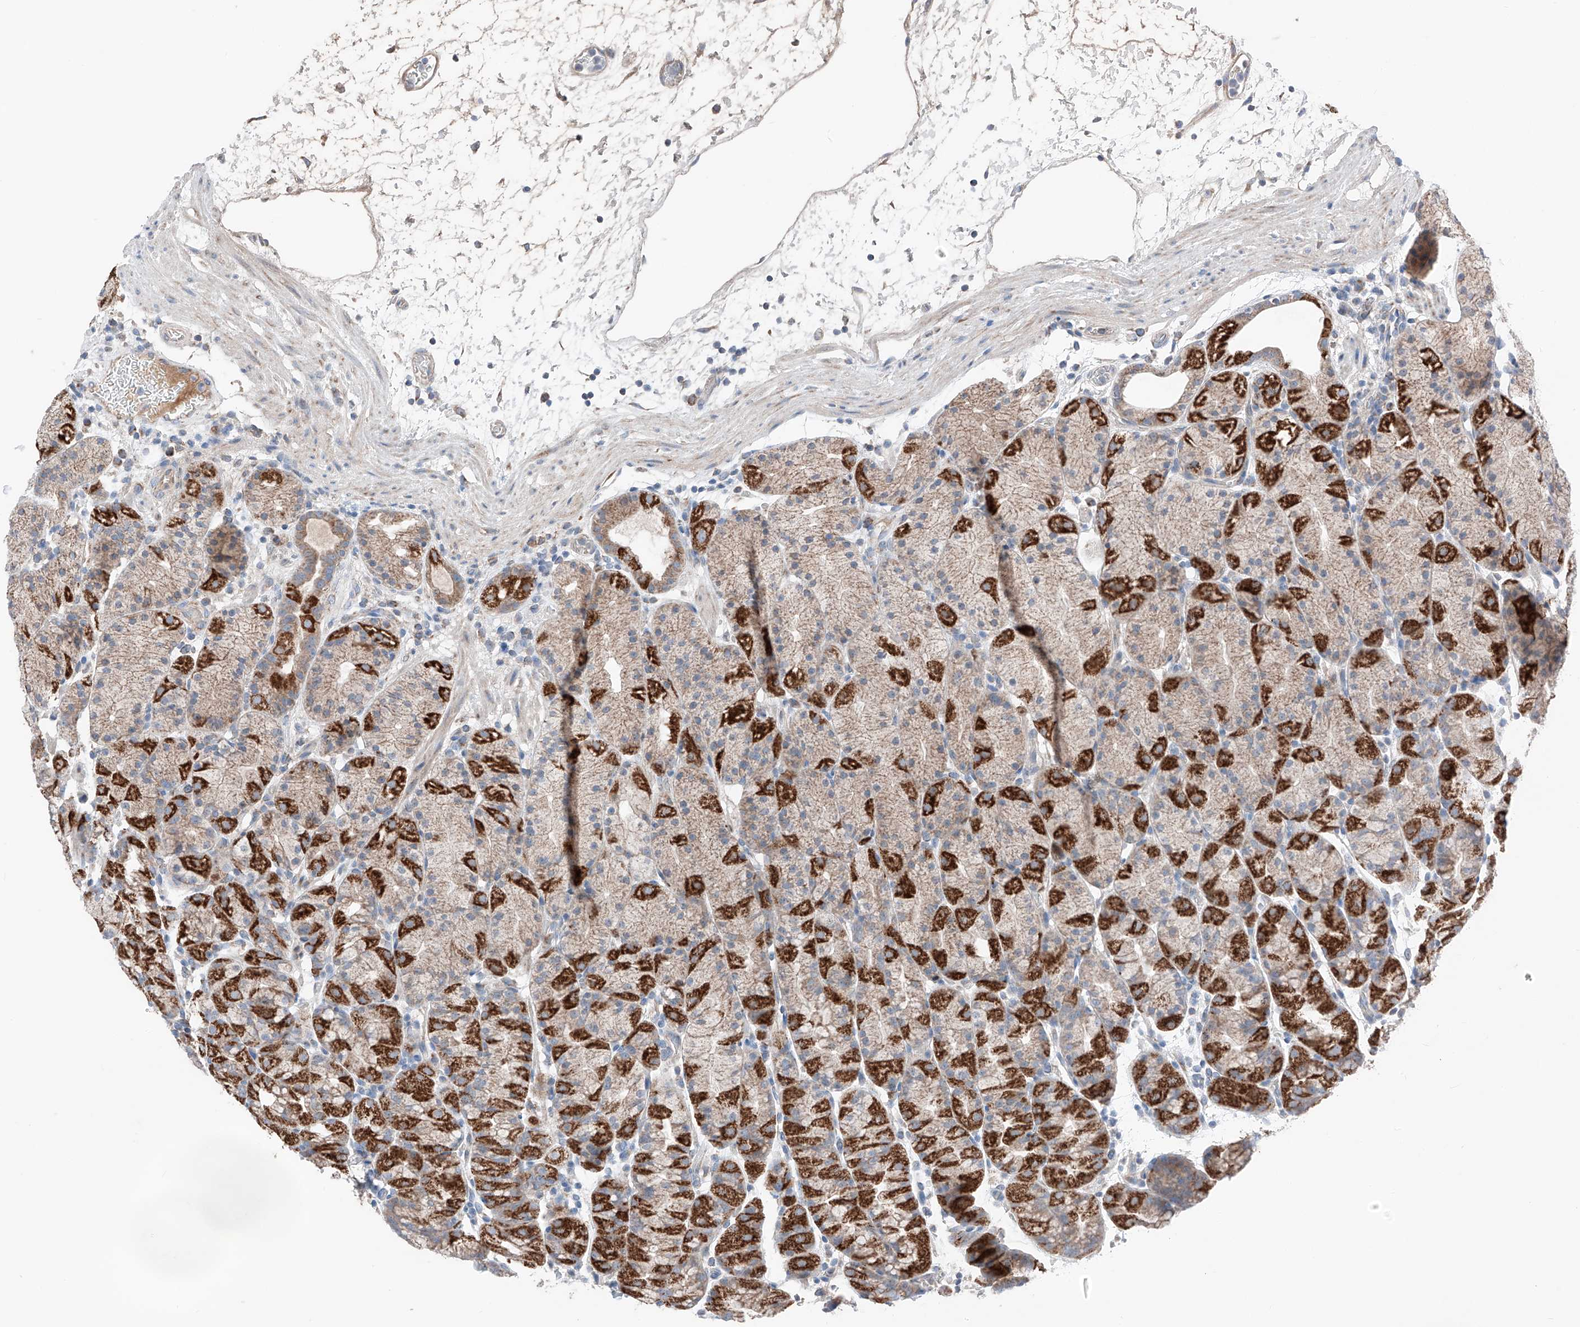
{"staining": {"intensity": "strong", "quantity": "25%-75%", "location": "cytoplasmic/membranous"}, "tissue": "stomach", "cell_type": "Glandular cells", "image_type": "normal", "snomed": [{"axis": "morphology", "description": "Normal tissue, NOS"}, {"axis": "topography", "description": "Stomach, upper"}], "caption": "Glandular cells display strong cytoplasmic/membranous staining in approximately 25%-75% of cells in benign stomach. (Stains: DAB in brown, nuclei in blue, Microscopy: brightfield microscopy at high magnification).", "gene": "MRAP", "patient": {"sex": "male", "age": 48}}